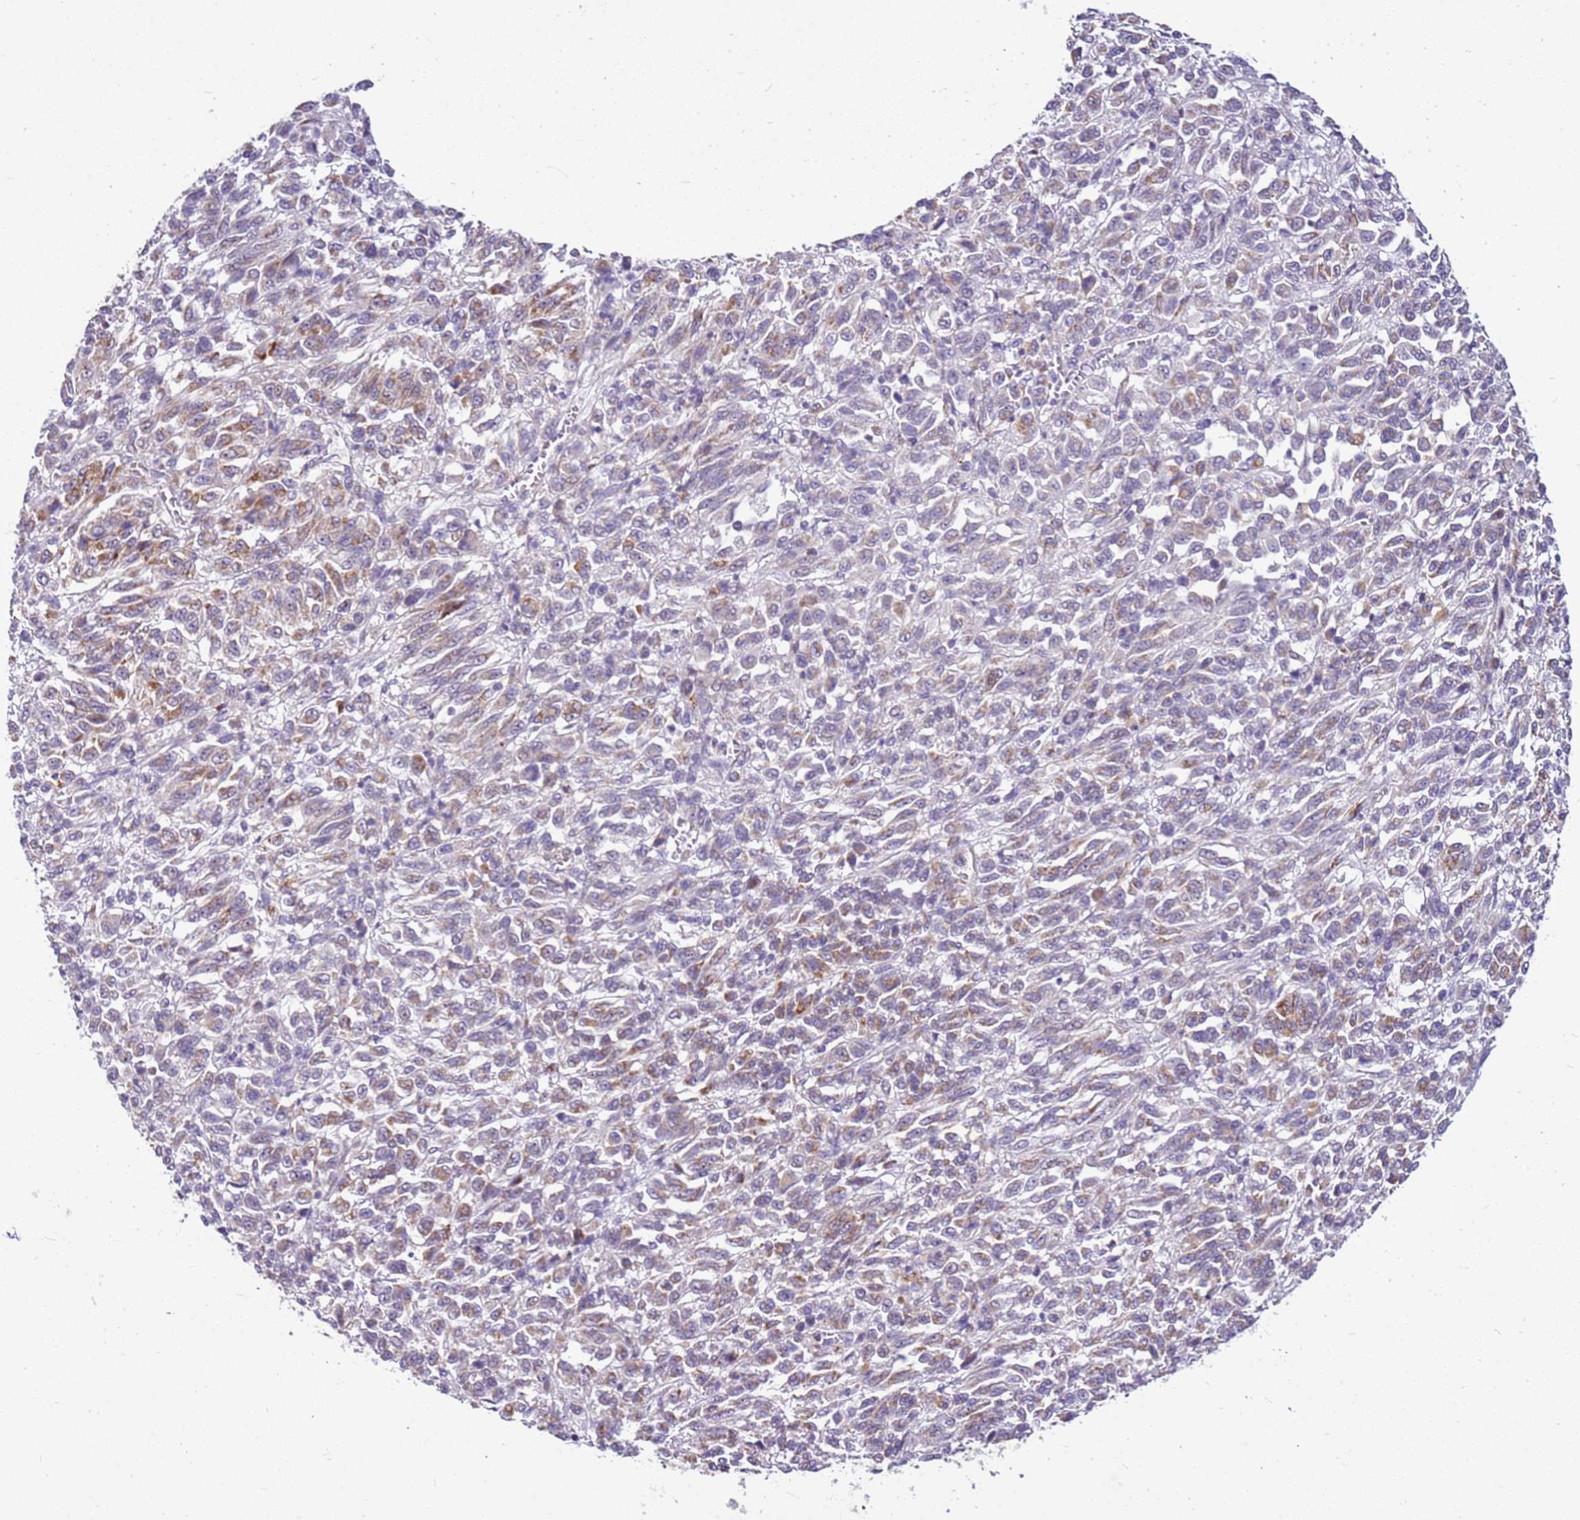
{"staining": {"intensity": "moderate", "quantity": "<25%", "location": "cytoplasmic/membranous"}, "tissue": "melanoma", "cell_type": "Tumor cells", "image_type": "cancer", "snomed": [{"axis": "morphology", "description": "Malignant melanoma, Metastatic site"}, {"axis": "topography", "description": "Lung"}], "caption": "Brown immunohistochemical staining in human malignant melanoma (metastatic site) reveals moderate cytoplasmic/membranous staining in about <25% of tumor cells.", "gene": "SMIM4", "patient": {"sex": "male", "age": 64}}